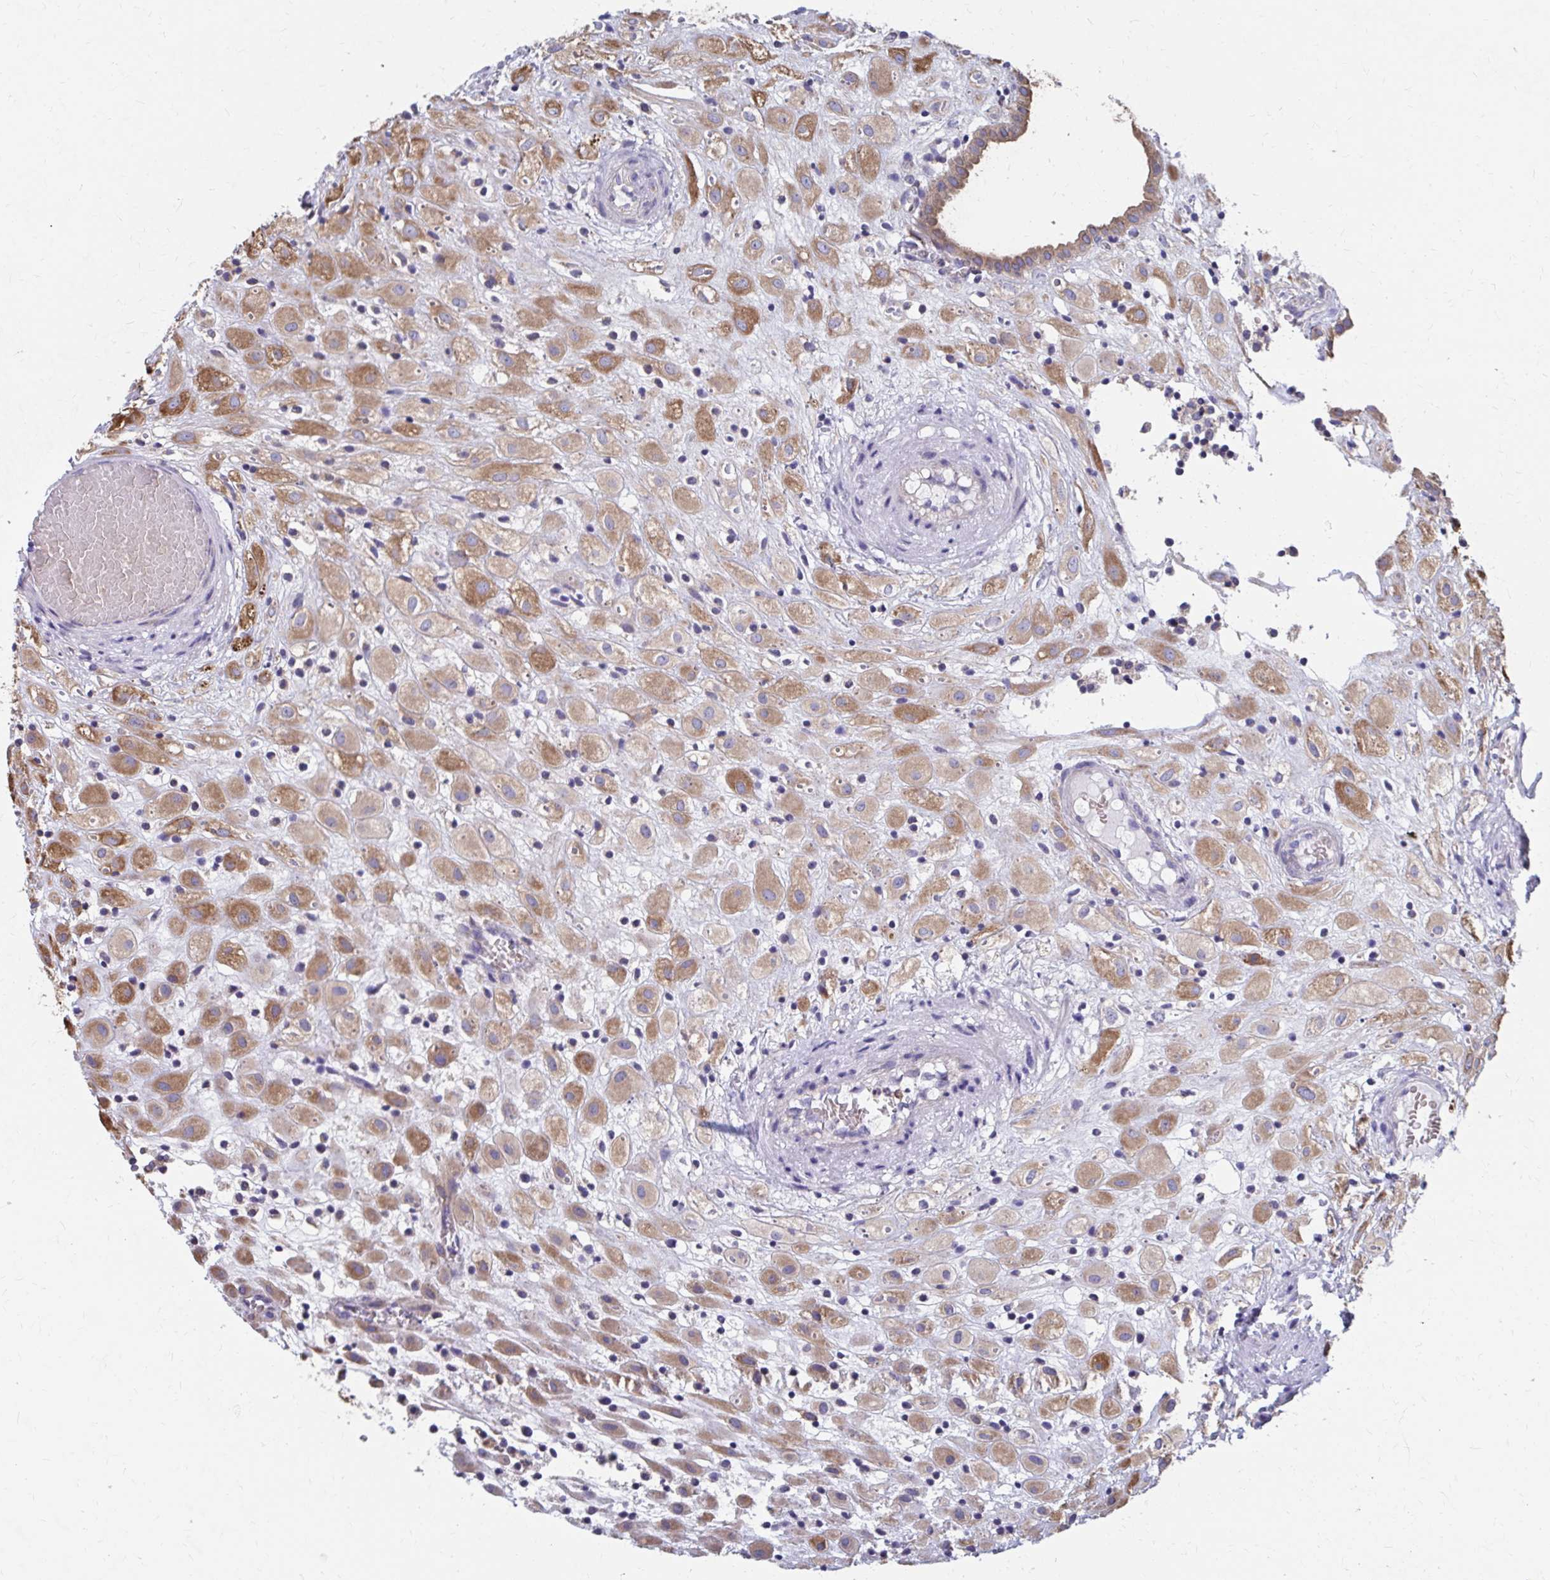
{"staining": {"intensity": "moderate", "quantity": ">75%", "location": "cytoplasmic/membranous"}, "tissue": "placenta", "cell_type": "Decidual cells", "image_type": "normal", "snomed": [{"axis": "morphology", "description": "Normal tissue, NOS"}, {"axis": "topography", "description": "Placenta"}], "caption": "Unremarkable placenta demonstrates moderate cytoplasmic/membranous staining in about >75% of decidual cells, visualized by immunohistochemistry. The staining was performed using DAB to visualize the protein expression in brown, while the nuclei were stained in blue with hematoxylin (Magnification: 20x).", "gene": "FKBP2", "patient": {"sex": "female", "age": 24}}